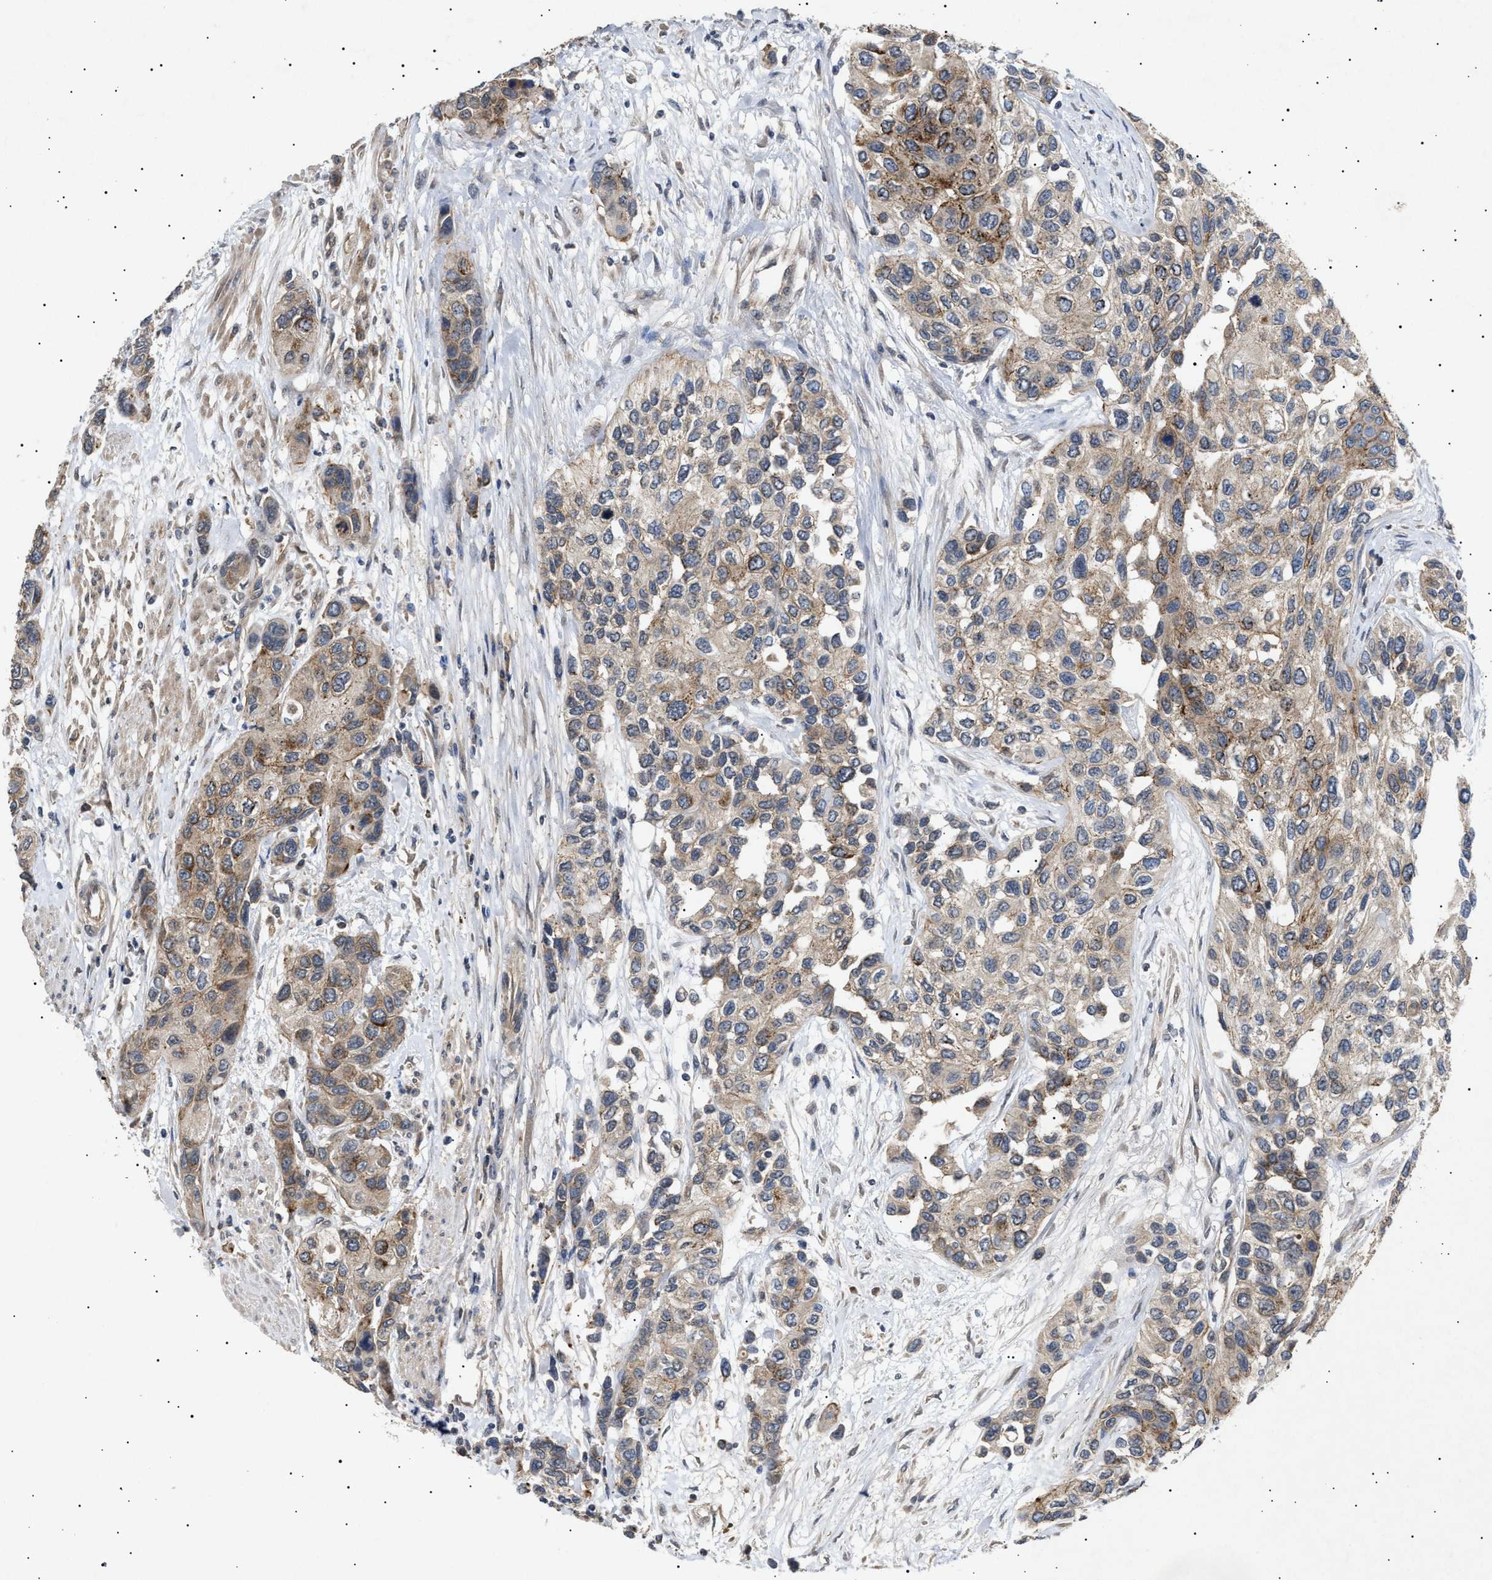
{"staining": {"intensity": "moderate", "quantity": "25%-75%", "location": "cytoplasmic/membranous"}, "tissue": "urothelial cancer", "cell_type": "Tumor cells", "image_type": "cancer", "snomed": [{"axis": "morphology", "description": "Urothelial carcinoma, High grade"}, {"axis": "topography", "description": "Urinary bladder"}], "caption": "Immunohistochemical staining of high-grade urothelial carcinoma shows moderate cytoplasmic/membranous protein staining in approximately 25%-75% of tumor cells. Using DAB (3,3'-diaminobenzidine) (brown) and hematoxylin (blue) stains, captured at high magnification using brightfield microscopy.", "gene": "SIRT5", "patient": {"sex": "female", "age": 56}}